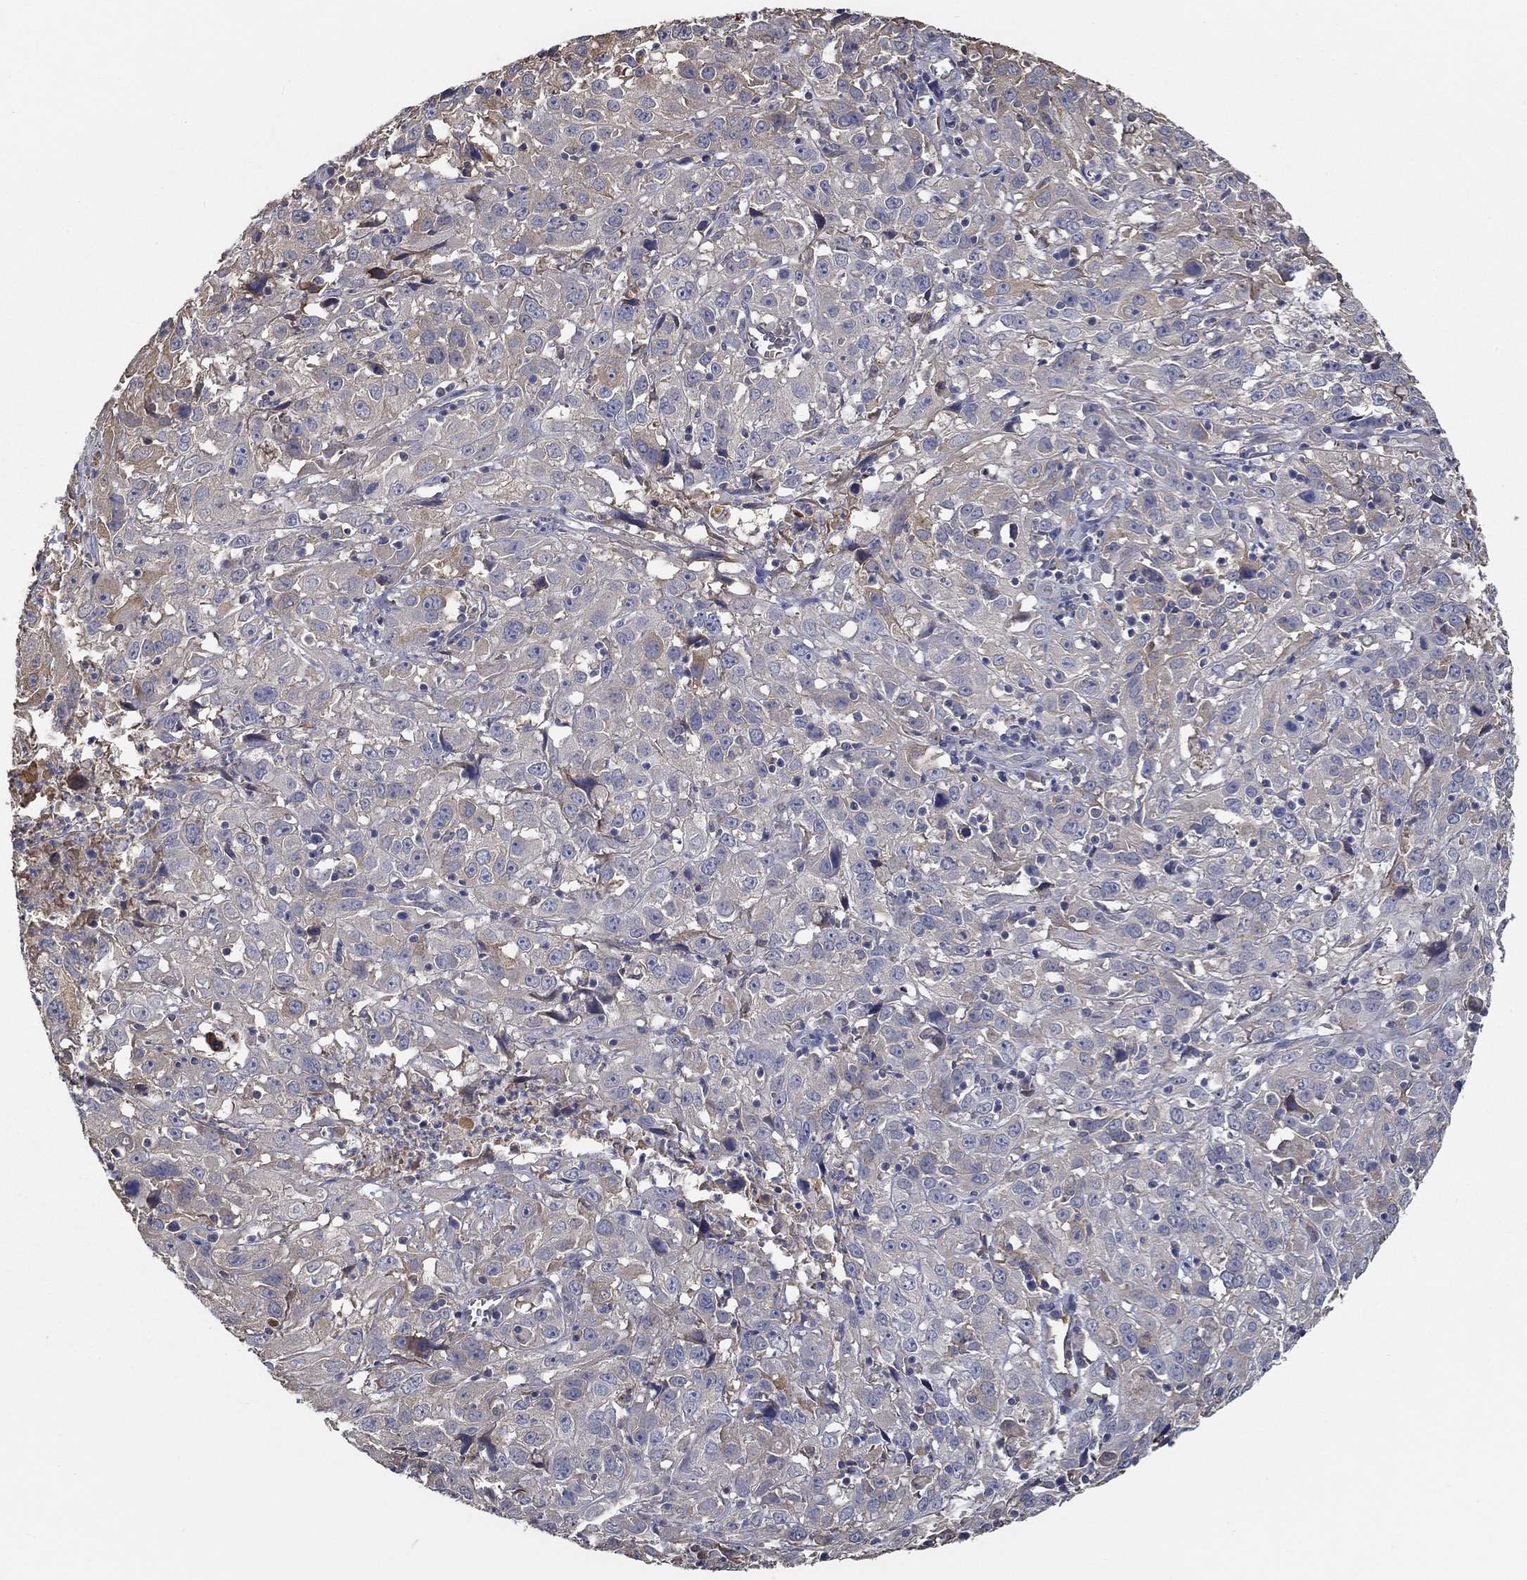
{"staining": {"intensity": "weak", "quantity": "<25%", "location": "cytoplasmic/membranous"}, "tissue": "cervical cancer", "cell_type": "Tumor cells", "image_type": "cancer", "snomed": [{"axis": "morphology", "description": "Squamous cell carcinoma, NOS"}, {"axis": "topography", "description": "Cervix"}], "caption": "Immunohistochemical staining of cervical squamous cell carcinoma reveals no significant staining in tumor cells.", "gene": "IL10", "patient": {"sex": "female", "age": 32}}